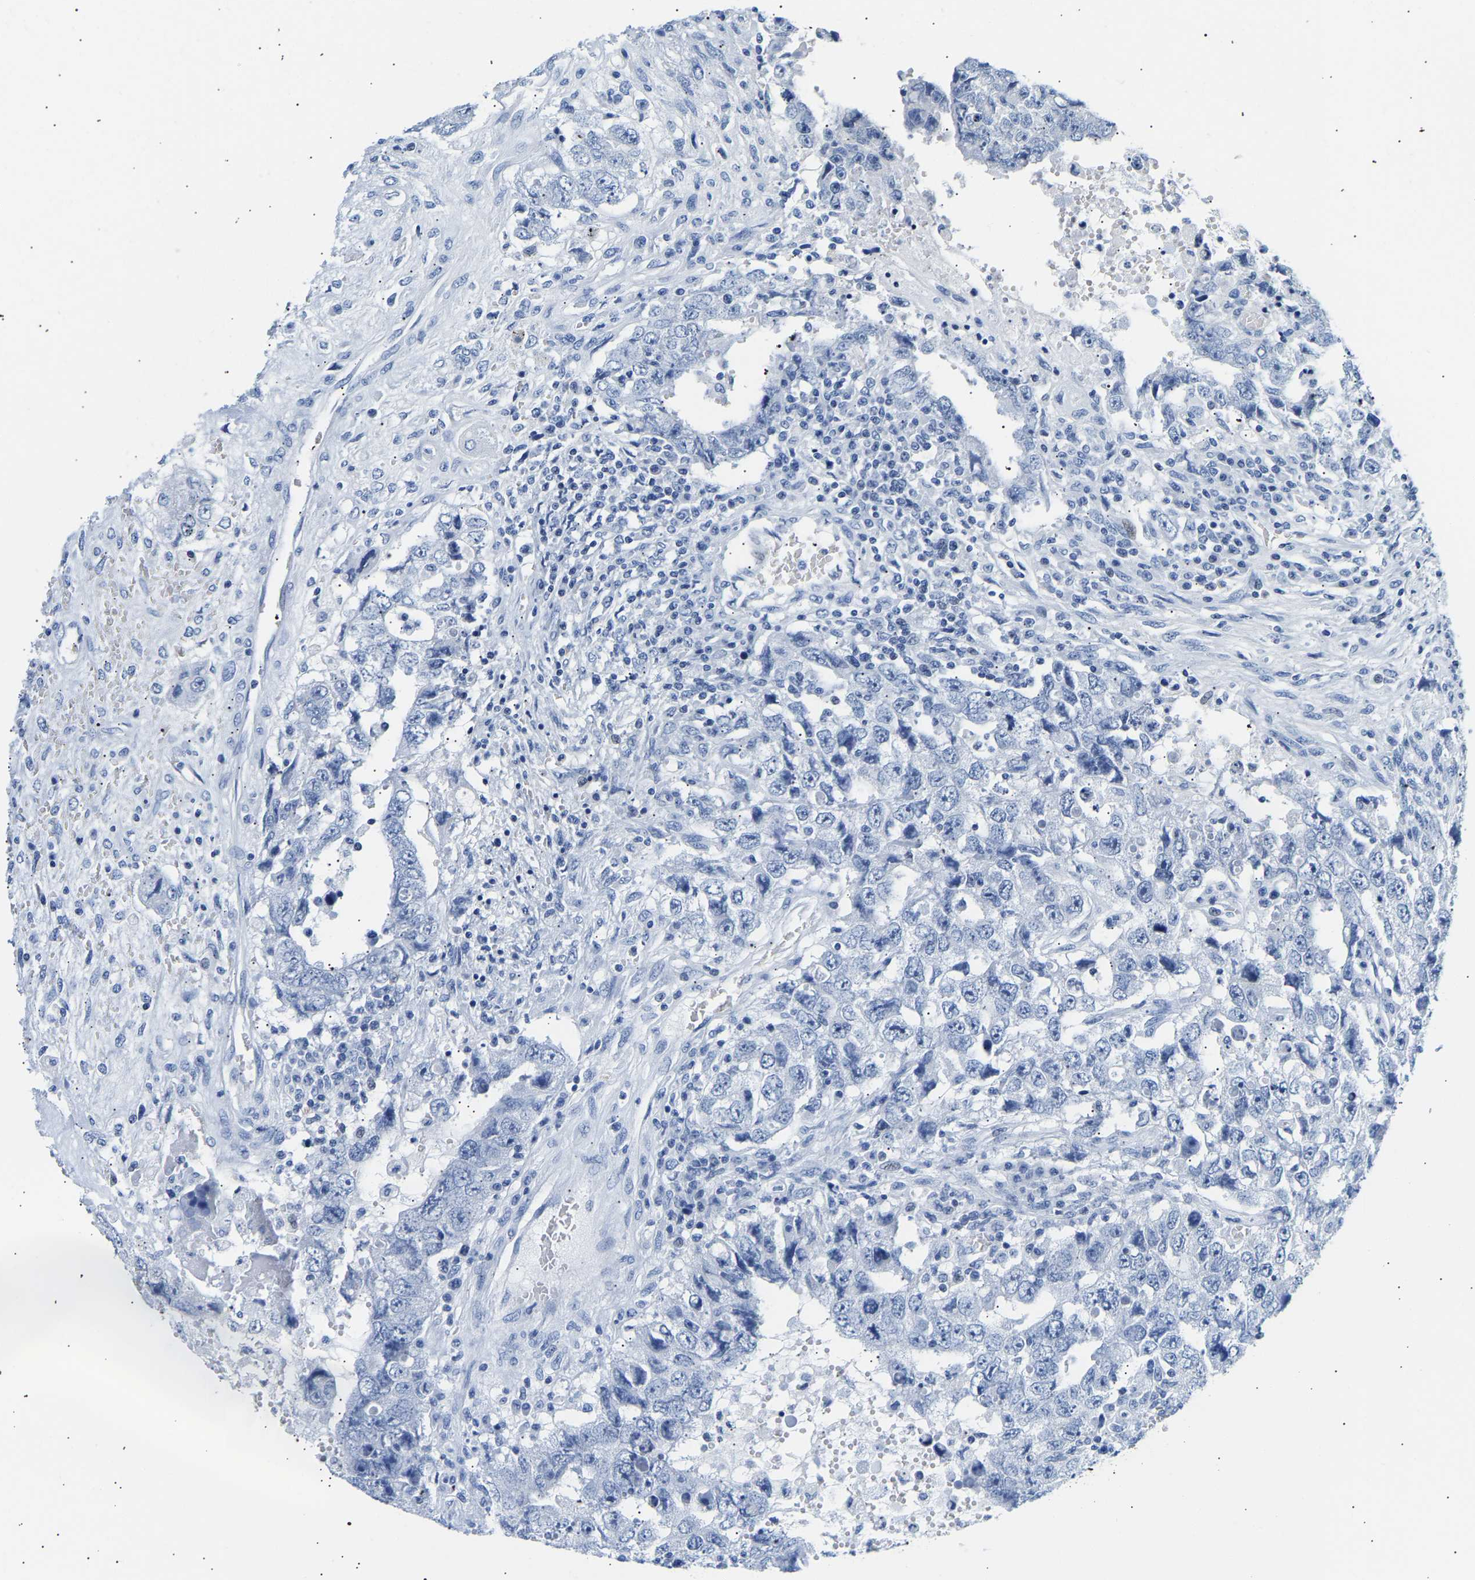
{"staining": {"intensity": "negative", "quantity": "none", "location": "none"}, "tissue": "testis cancer", "cell_type": "Tumor cells", "image_type": "cancer", "snomed": [{"axis": "morphology", "description": "Carcinoma, Embryonal, NOS"}, {"axis": "topography", "description": "Testis"}], "caption": "DAB (3,3'-diaminobenzidine) immunohistochemical staining of human testis embryonal carcinoma exhibits no significant staining in tumor cells.", "gene": "SPINK2", "patient": {"sex": "male", "age": 26}}